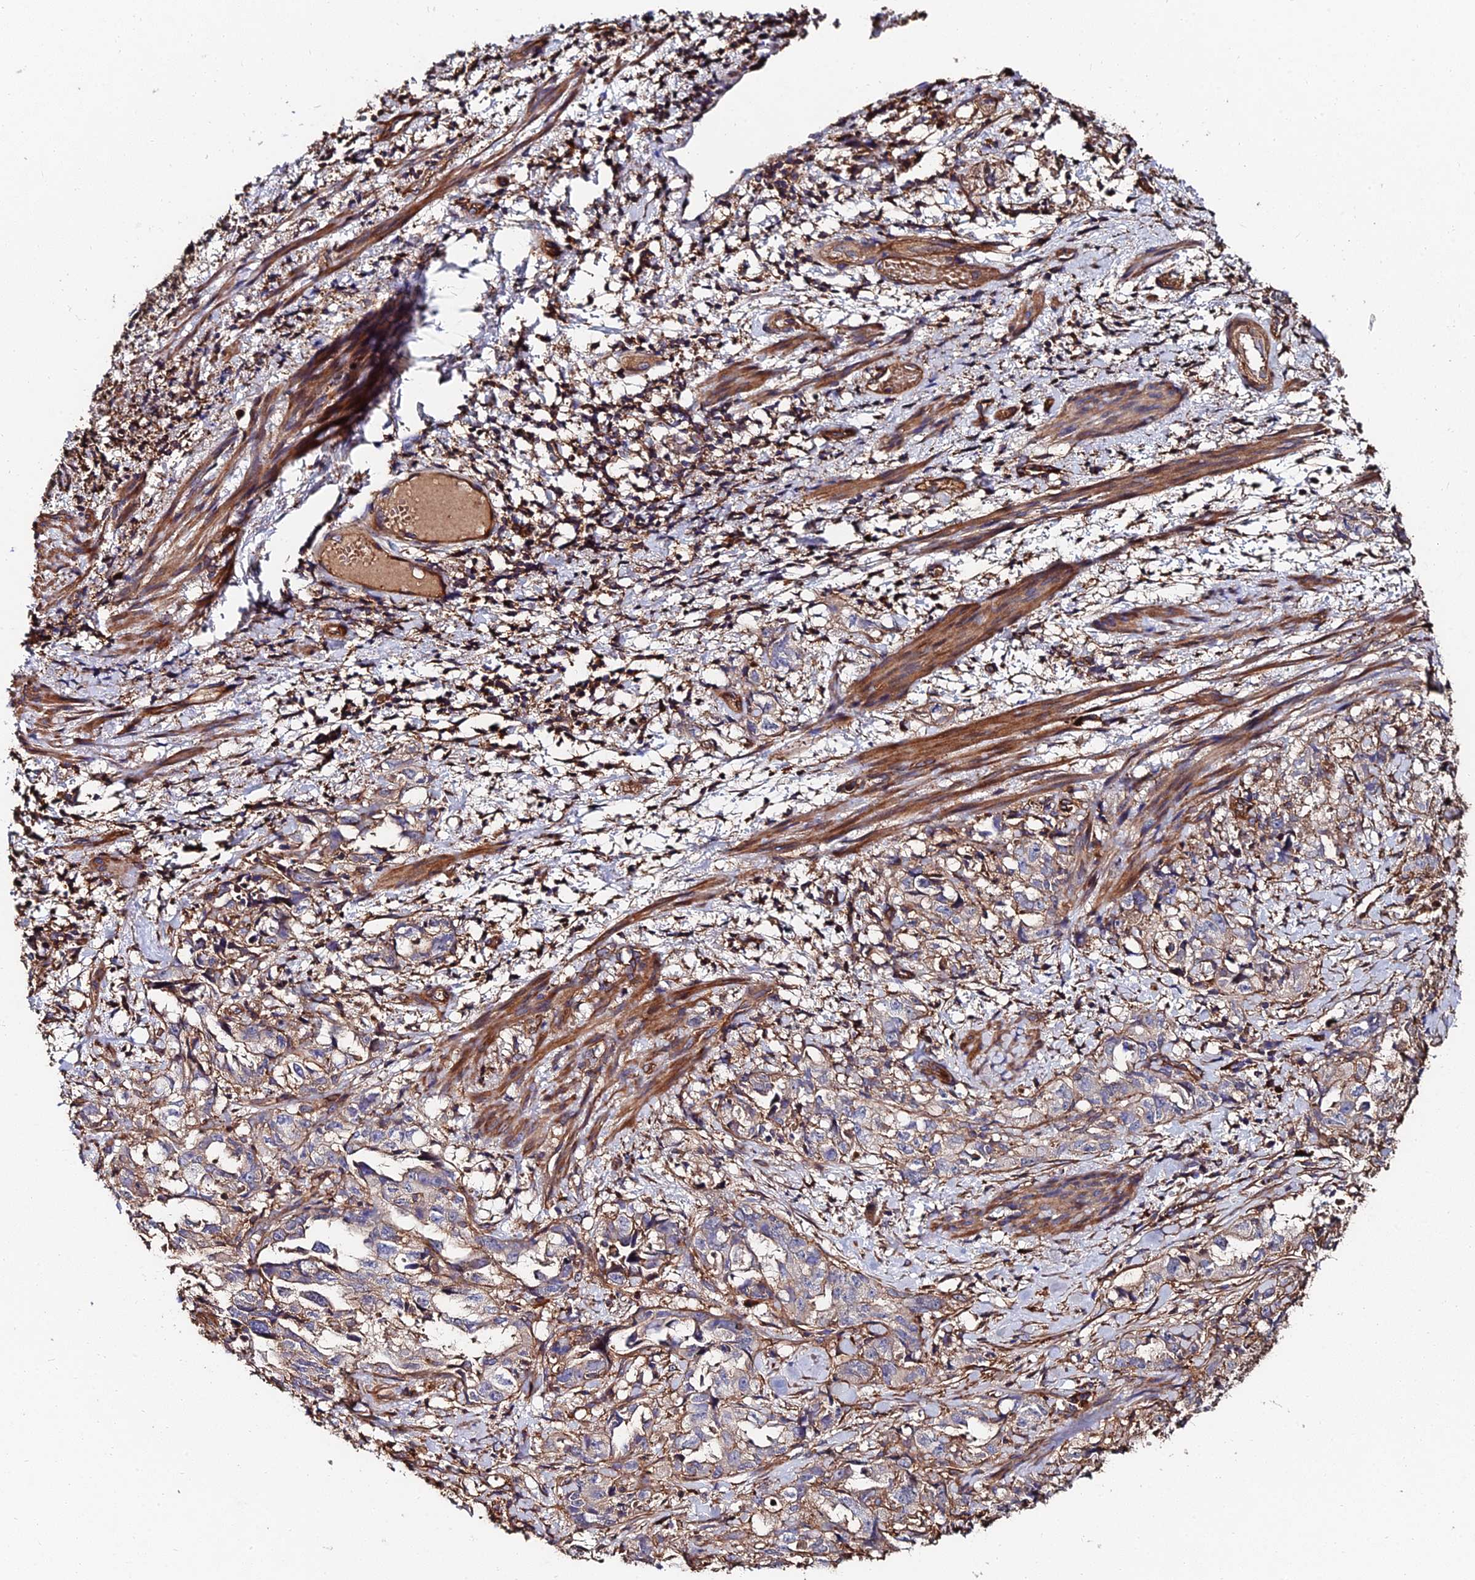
{"staining": {"intensity": "weak", "quantity": "<25%", "location": "cytoplasmic/membranous"}, "tissue": "endometrial cancer", "cell_type": "Tumor cells", "image_type": "cancer", "snomed": [{"axis": "morphology", "description": "Adenocarcinoma, NOS"}, {"axis": "topography", "description": "Endometrium"}], "caption": "This image is of endometrial adenocarcinoma stained with IHC to label a protein in brown with the nuclei are counter-stained blue. There is no positivity in tumor cells.", "gene": "EXT1", "patient": {"sex": "female", "age": 65}}